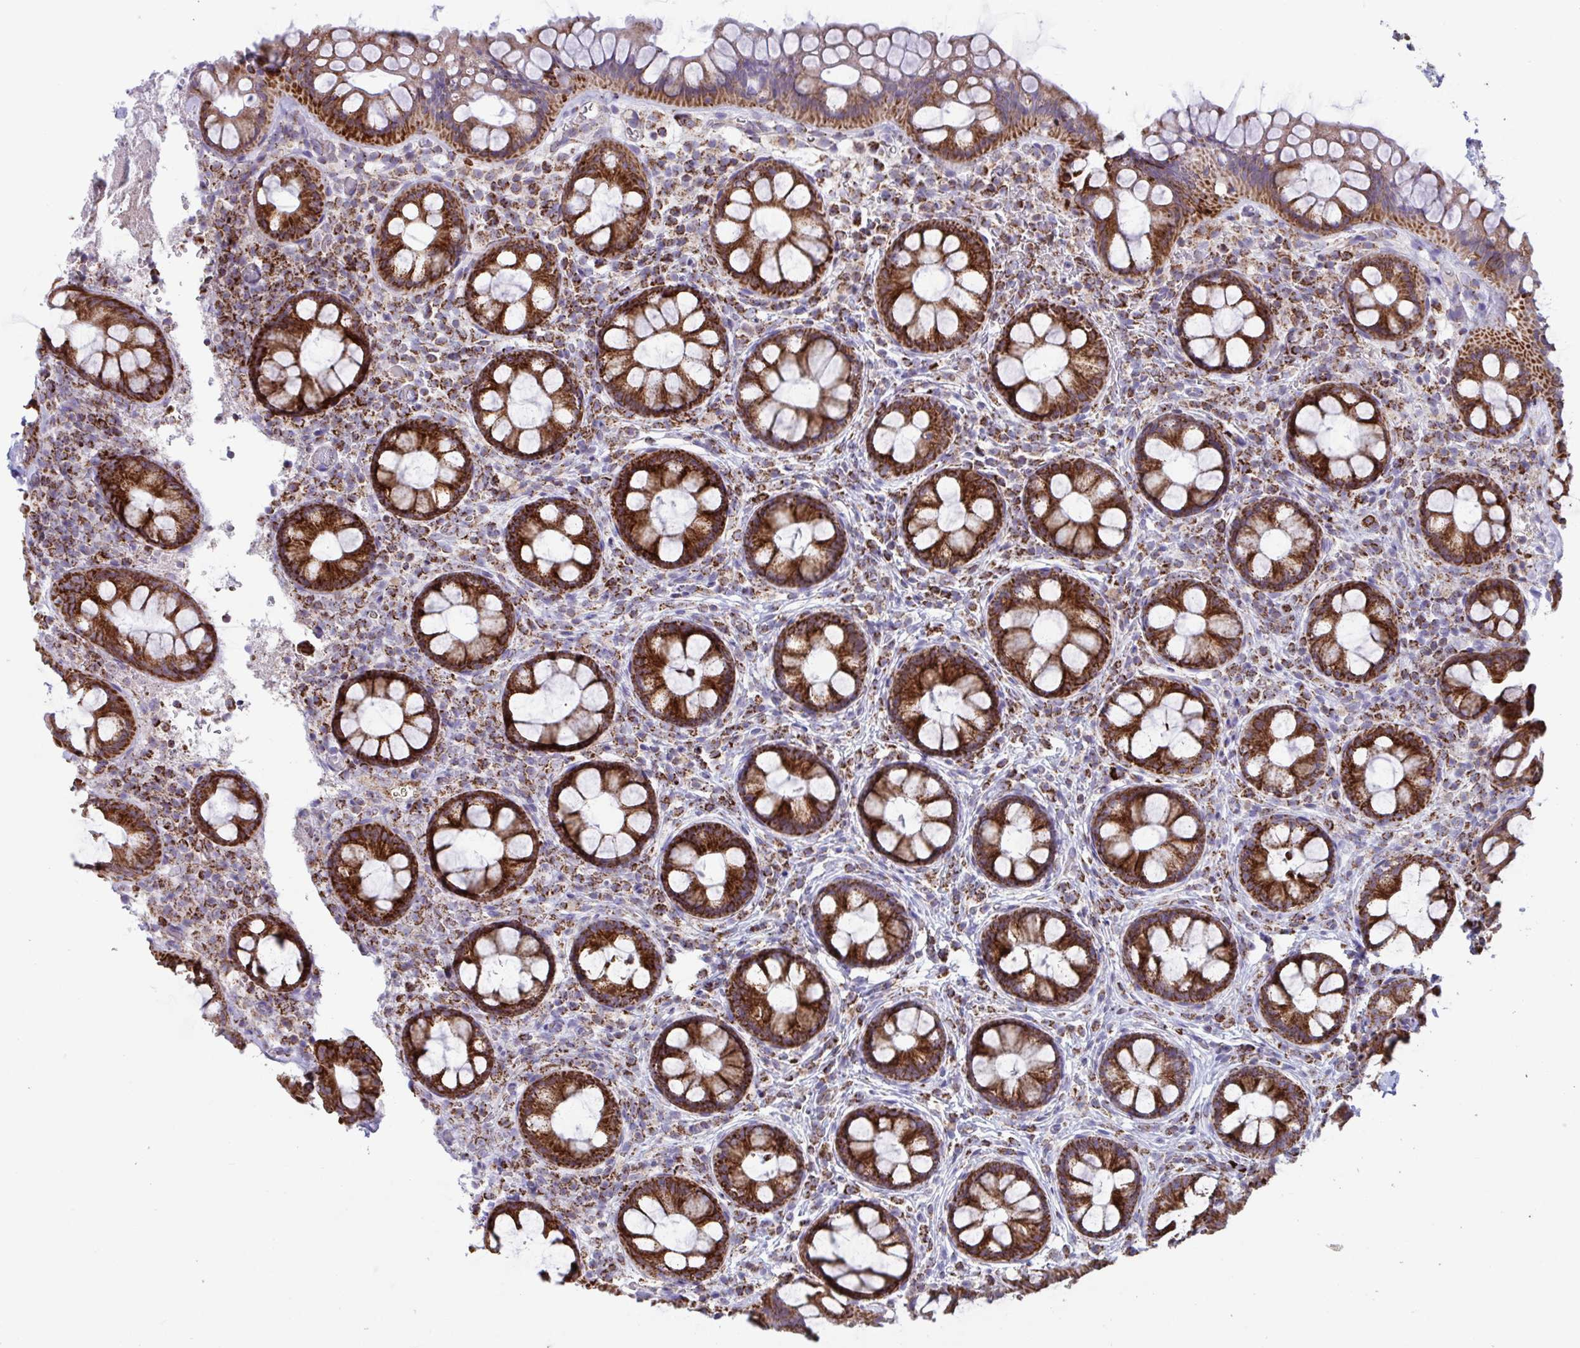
{"staining": {"intensity": "strong", "quantity": ">75%", "location": "cytoplasmic/membranous"}, "tissue": "rectum", "cell_type": "Glandular cells", "image_type": "normal", "snomed": [{"axis": "morphology", "description": "Normal tissue, NOS"}, {"axis": "topography", "description": "Rectum"}], "caption": "A brown stain shows strong cytoplasmic/membranous staining of a protein in glandular cells of unremarkable rectum.", "gene": "BCAT2", "patient": {"sex": "female", "age": 69}}